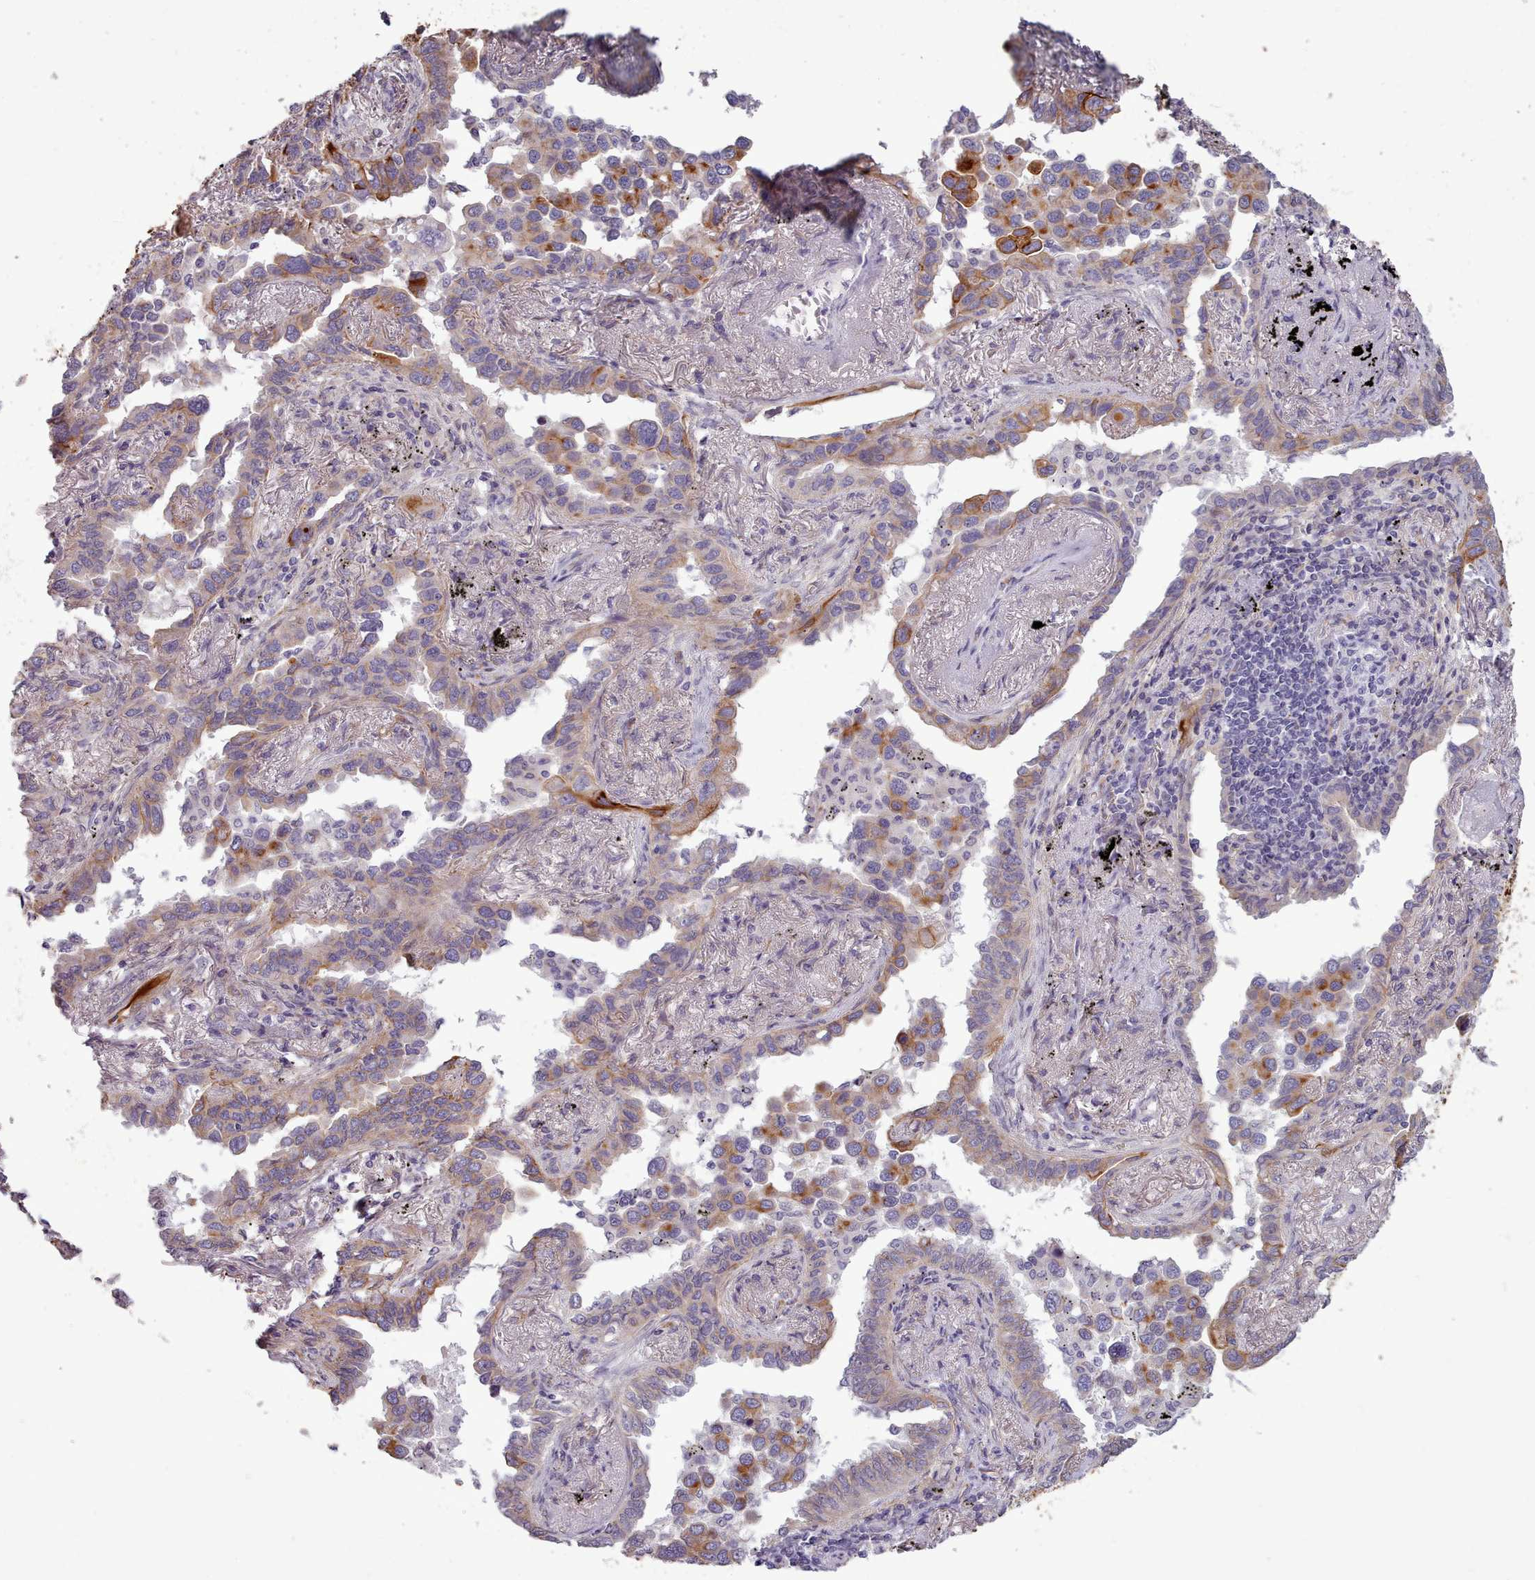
{"staining": {"intensity": "moderate", "quantity": "25%-75%", "location": "cytoplasmic/membranous"}, "tissue": "lung cancer", "cell_type": "Tumor cells", "image_type": "cancer", "snomed": [{"axis": "morphology", "description": "Adenocarcinoma, NOS"}, {"axis": "topography", "description": "Lung"}], "caption": "This image demonstrates immunohistochemistry staining of lung adenocarcinoma, with medium moderate cytoplasmic/membranous staining in approximately 25%-75% of tumor cells.", "gene": "PLD4", "patient": {"sex": "male", "age": 67}}